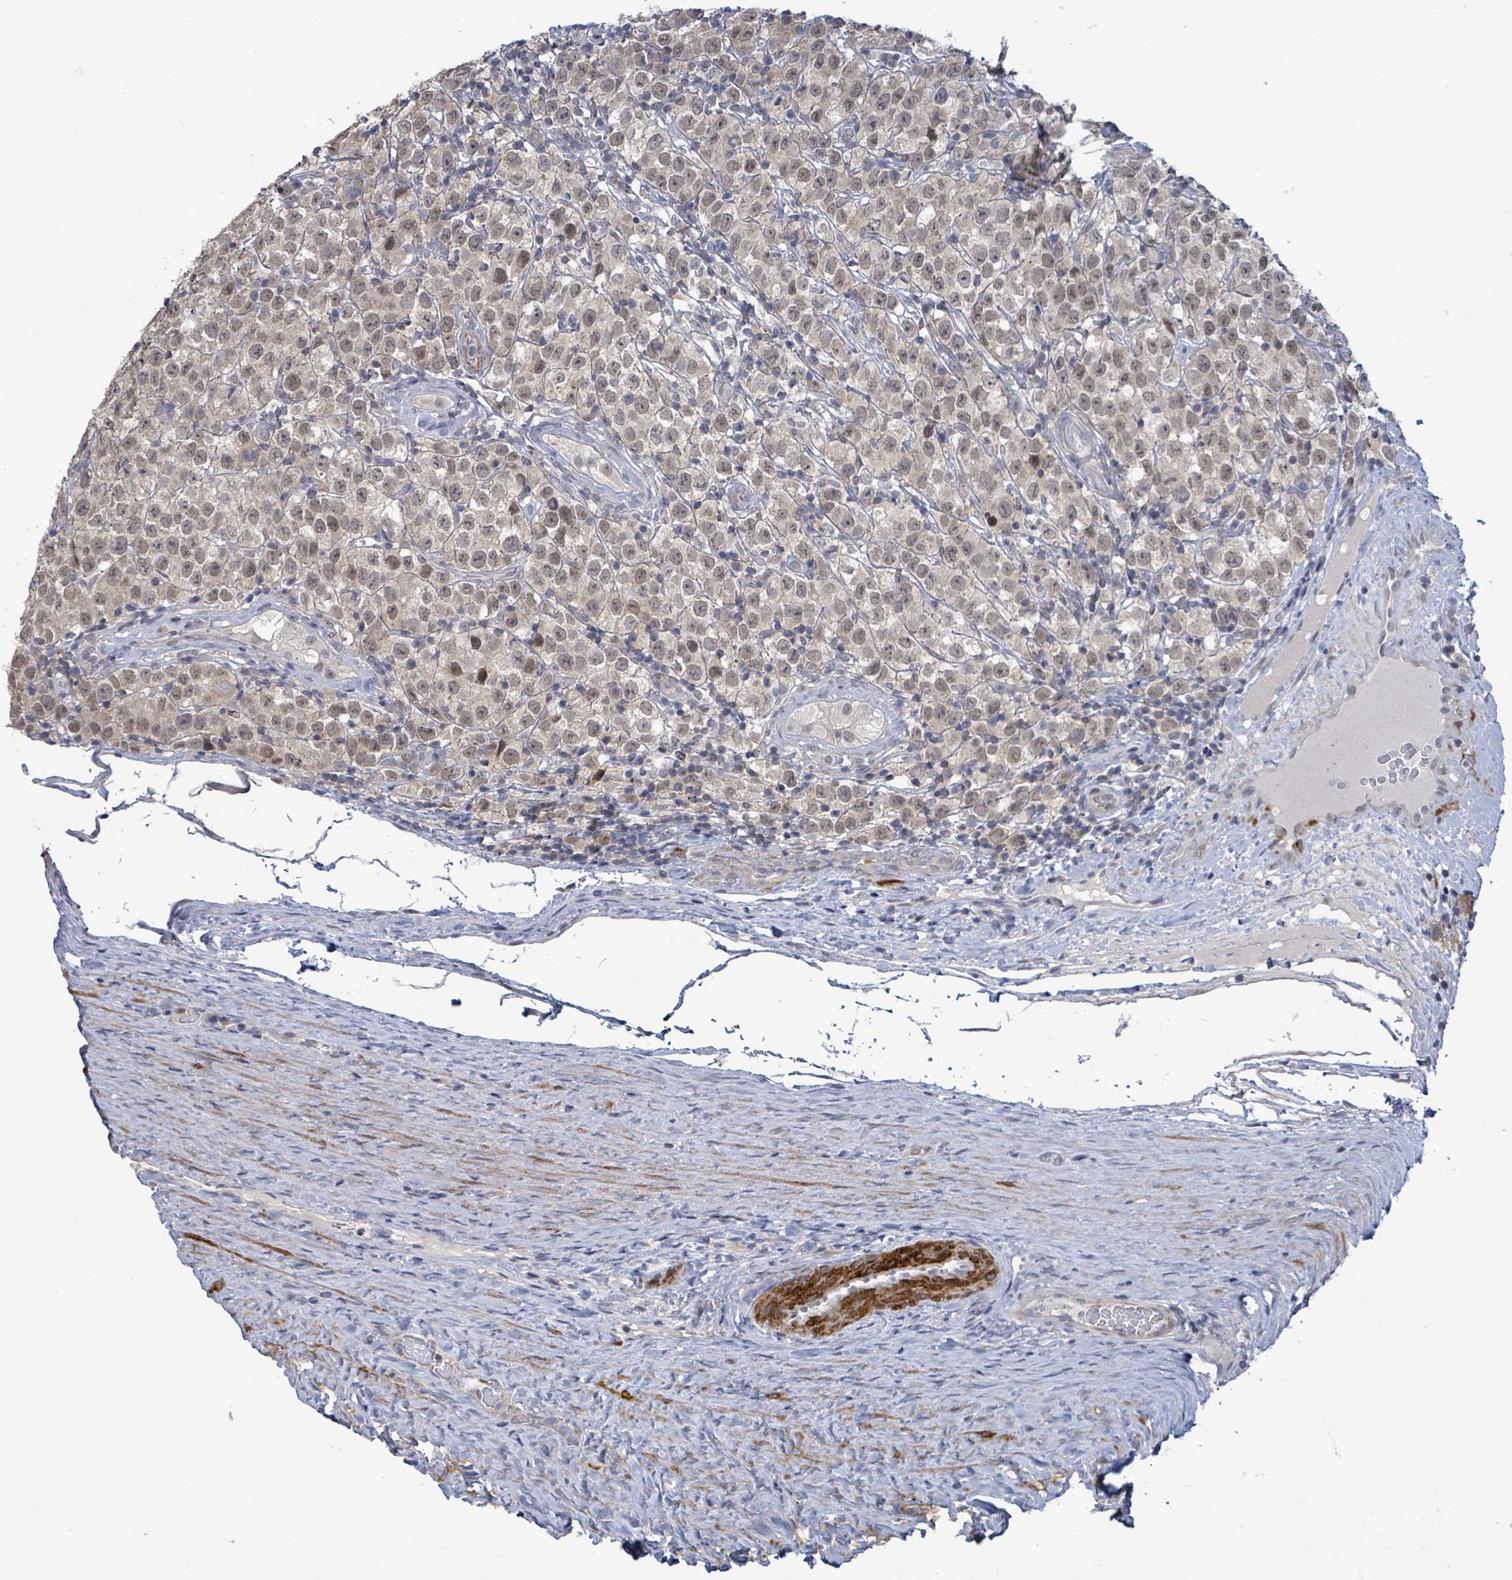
{"staining": {"intensity": "negative", "quantity": "none", "location": "none"}, "tissue": "testis cancer", "cell_type": "Tumor cells", "image_type": "cancer", "snomed": [{"axis": "morphology", "description": "Seminoma, NOS"}, {"axis": "morphology", "description": "Carcinoma, Embryonal, NOS"}, {"axis": "topography", "description": "Testis"}], "caption": "Testis seminoma was stained to show a protein in brown. There is no significant staining in tumor cells. (DAB (3,3'-diaminobenzidine) immunohistochemistry (IHC), high magnification).", "gene": "AMMECR1", "patient": {"sex": "male", "age": 41}}